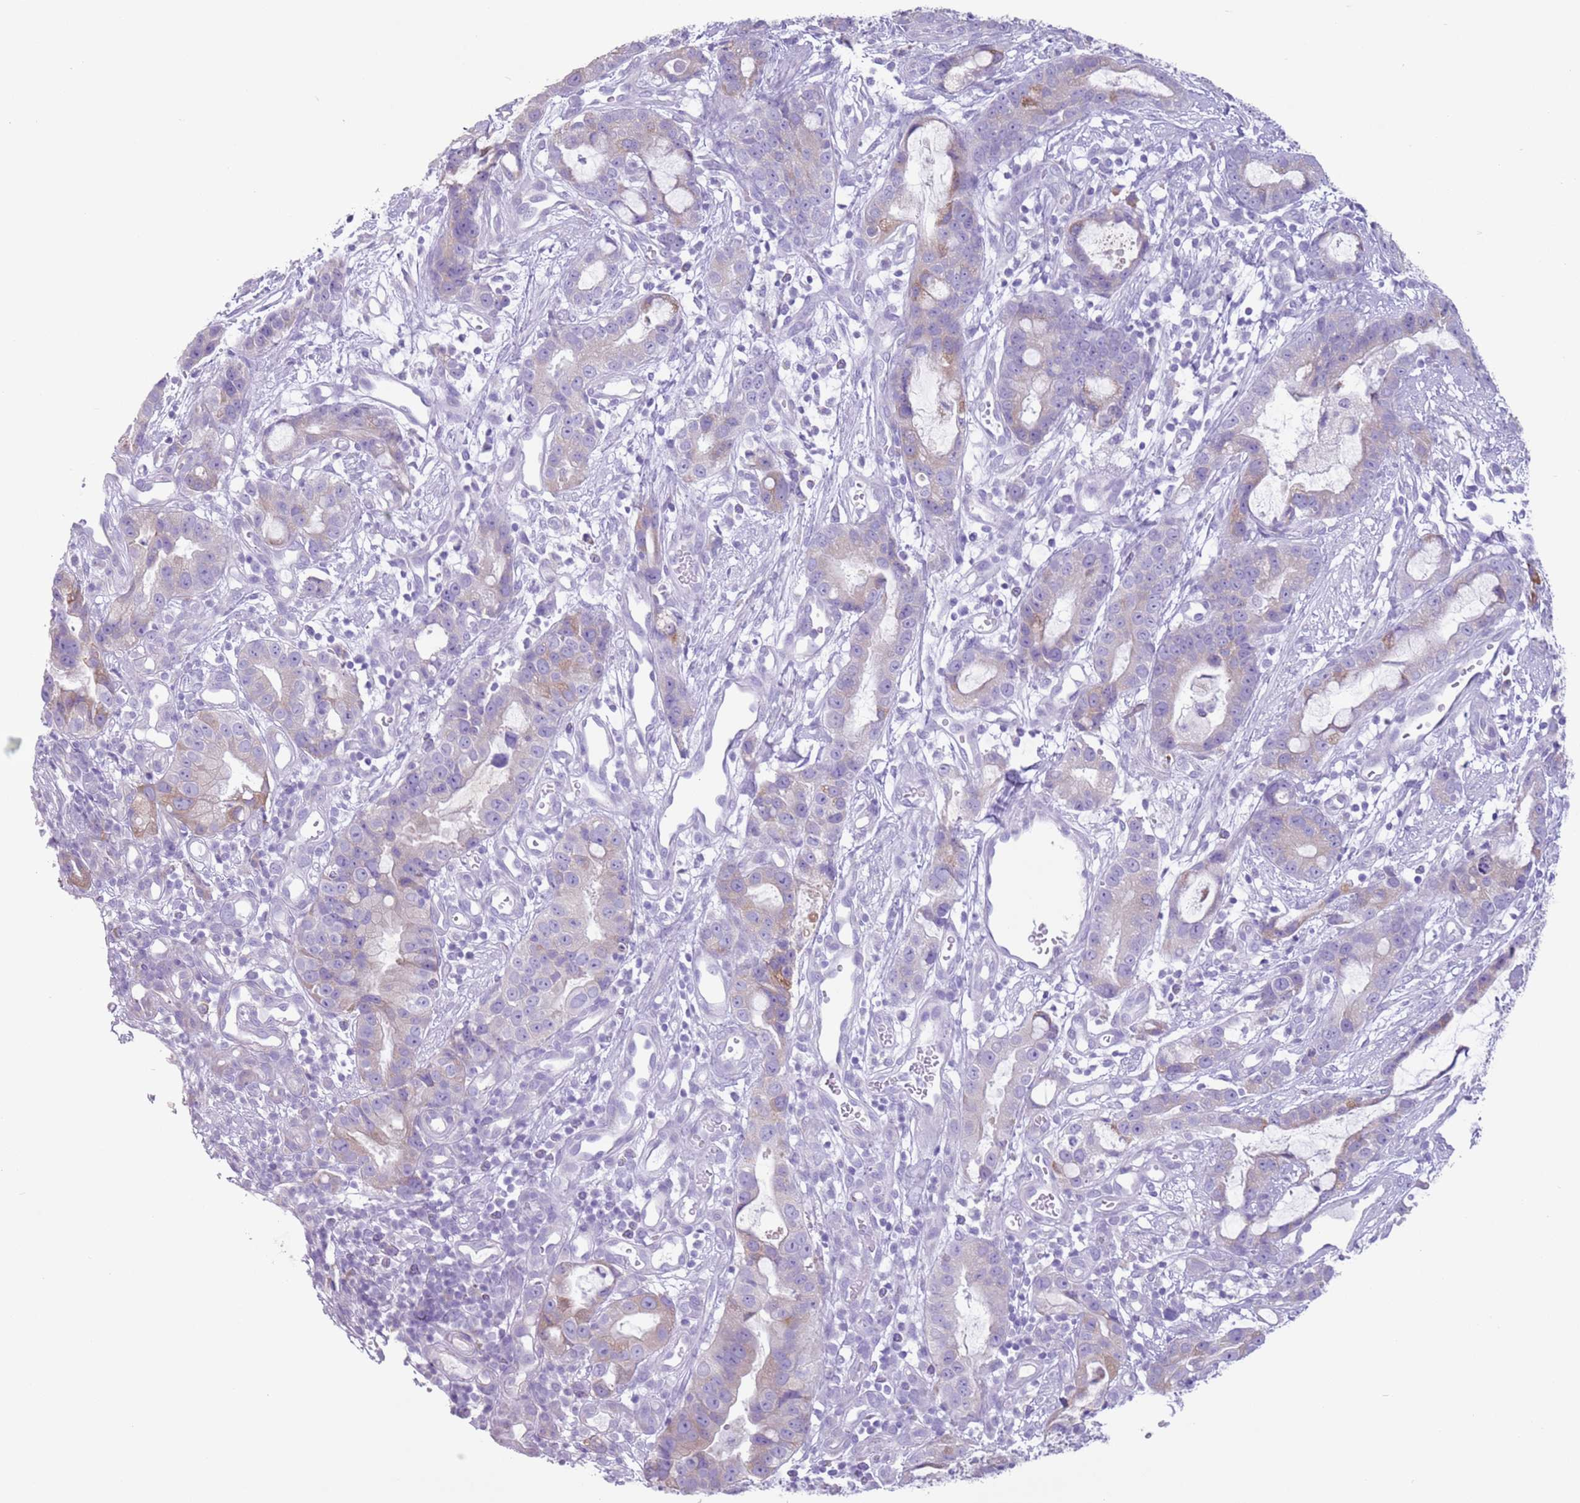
{"staining": {"intensity": "weak", "quantity": "25%-75%", "location": "cytoplasmic/membranous"}, "tissue": "stomach cancer", "cell_type": "Tumor cells", "image_type": "cancer", "snomed": [{"axis": "morphology", "description": "Adenocarcinoma, NOS"}, {"axis": "topography", "description": "Stomach"}], "caption": "Approximately 25%-75% of tumor cells in adenocarcinoma (stomach) demonstrate weak cytoplasmic/membranous protein expression as visualized by brown immunohistochemical staining.", "gene": "HYOU1", "patient": {"sex": "male", "age": 55}}